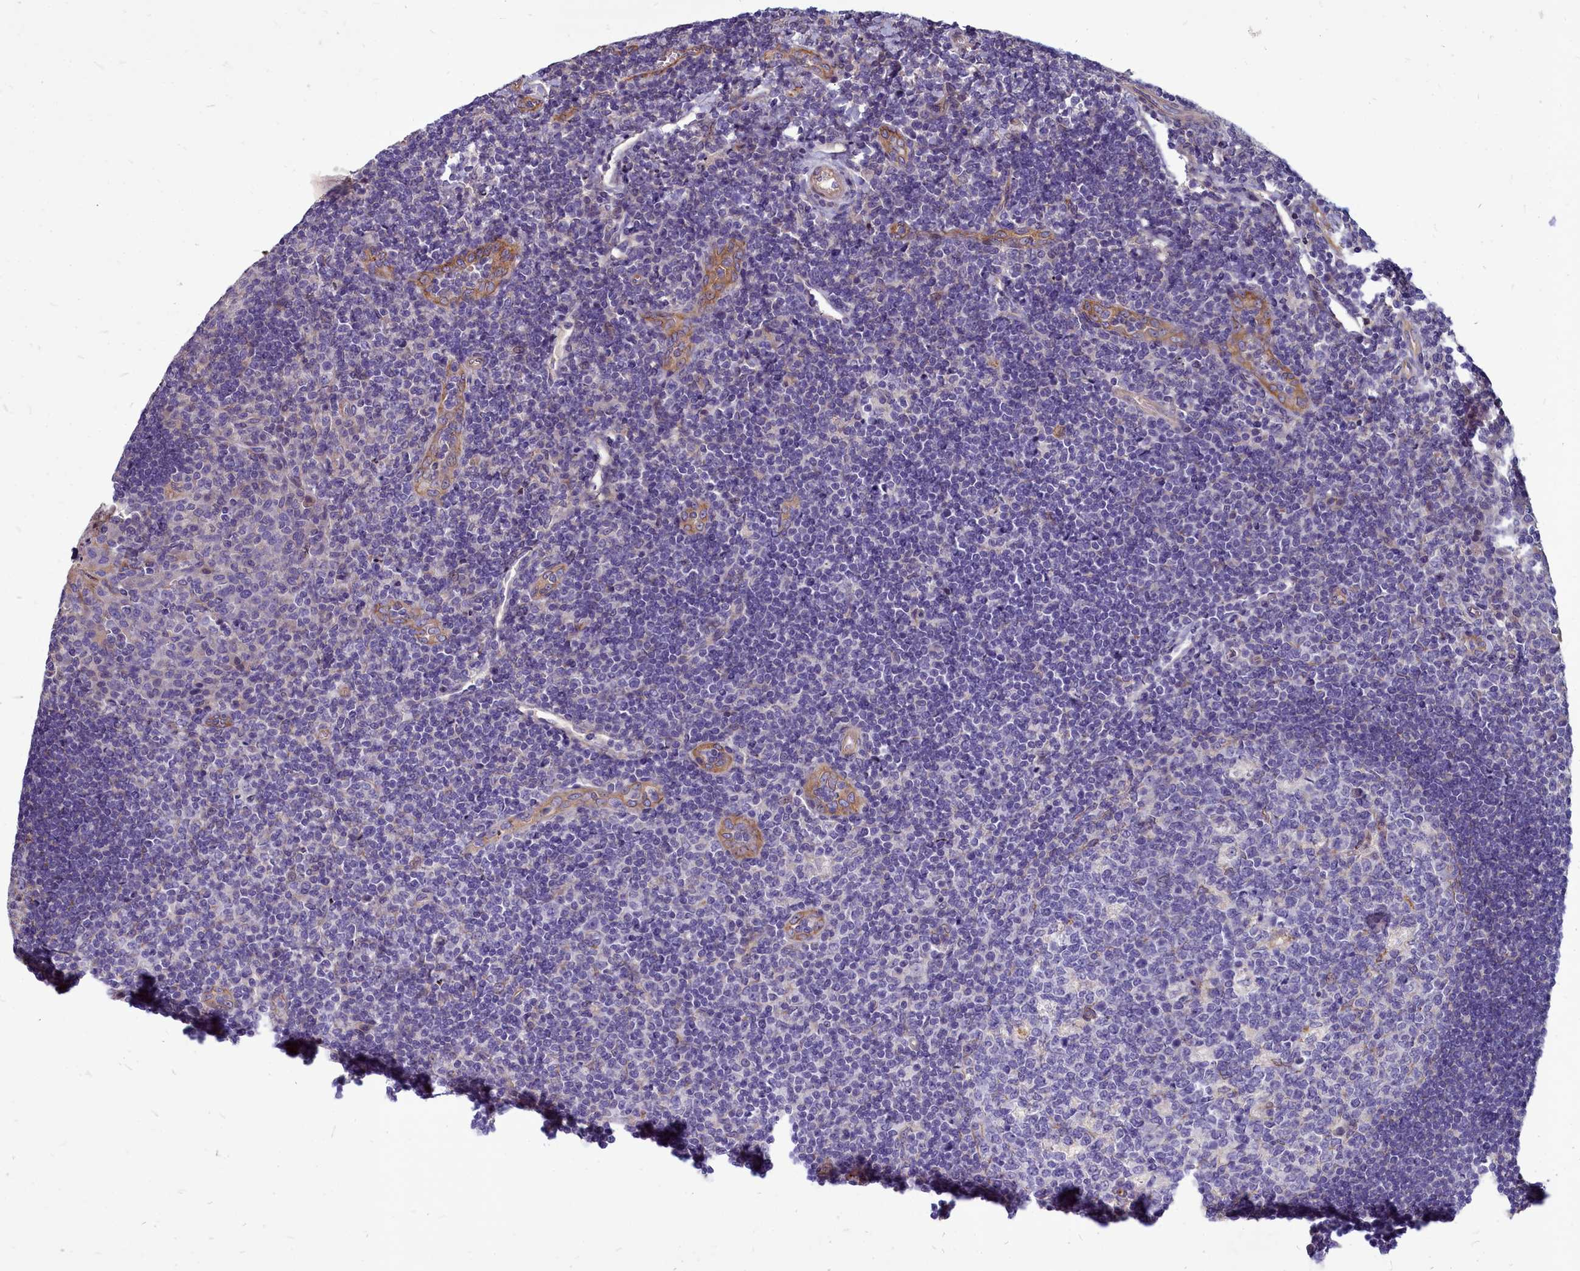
{"staining": {"intensity": "weak", "quantity": "<25%", "location": "cytoplasmic/membranous"}, "tissue": "tonsil", "cell_type": "Germinal center cells", "image_type": "normal", "snomed": [{"axis": "morphology", "description": "Normal tissue, NOS"}, {"axis": "topography", "description": "Tonsil"}], "caption": "High magnification brightfield microscopy of benign tonsil stained with DAB (3,3'-diaminobenzidine) (brown) and counterstained with hematoxylin (blue): germinal center cells show no significant expression. The staining is performed using DAB brown chromogen with nuclei counter-stained in using hematoxylin.", "gene": "SMPD4", "patient": {"sex": "male", "age": 17}}